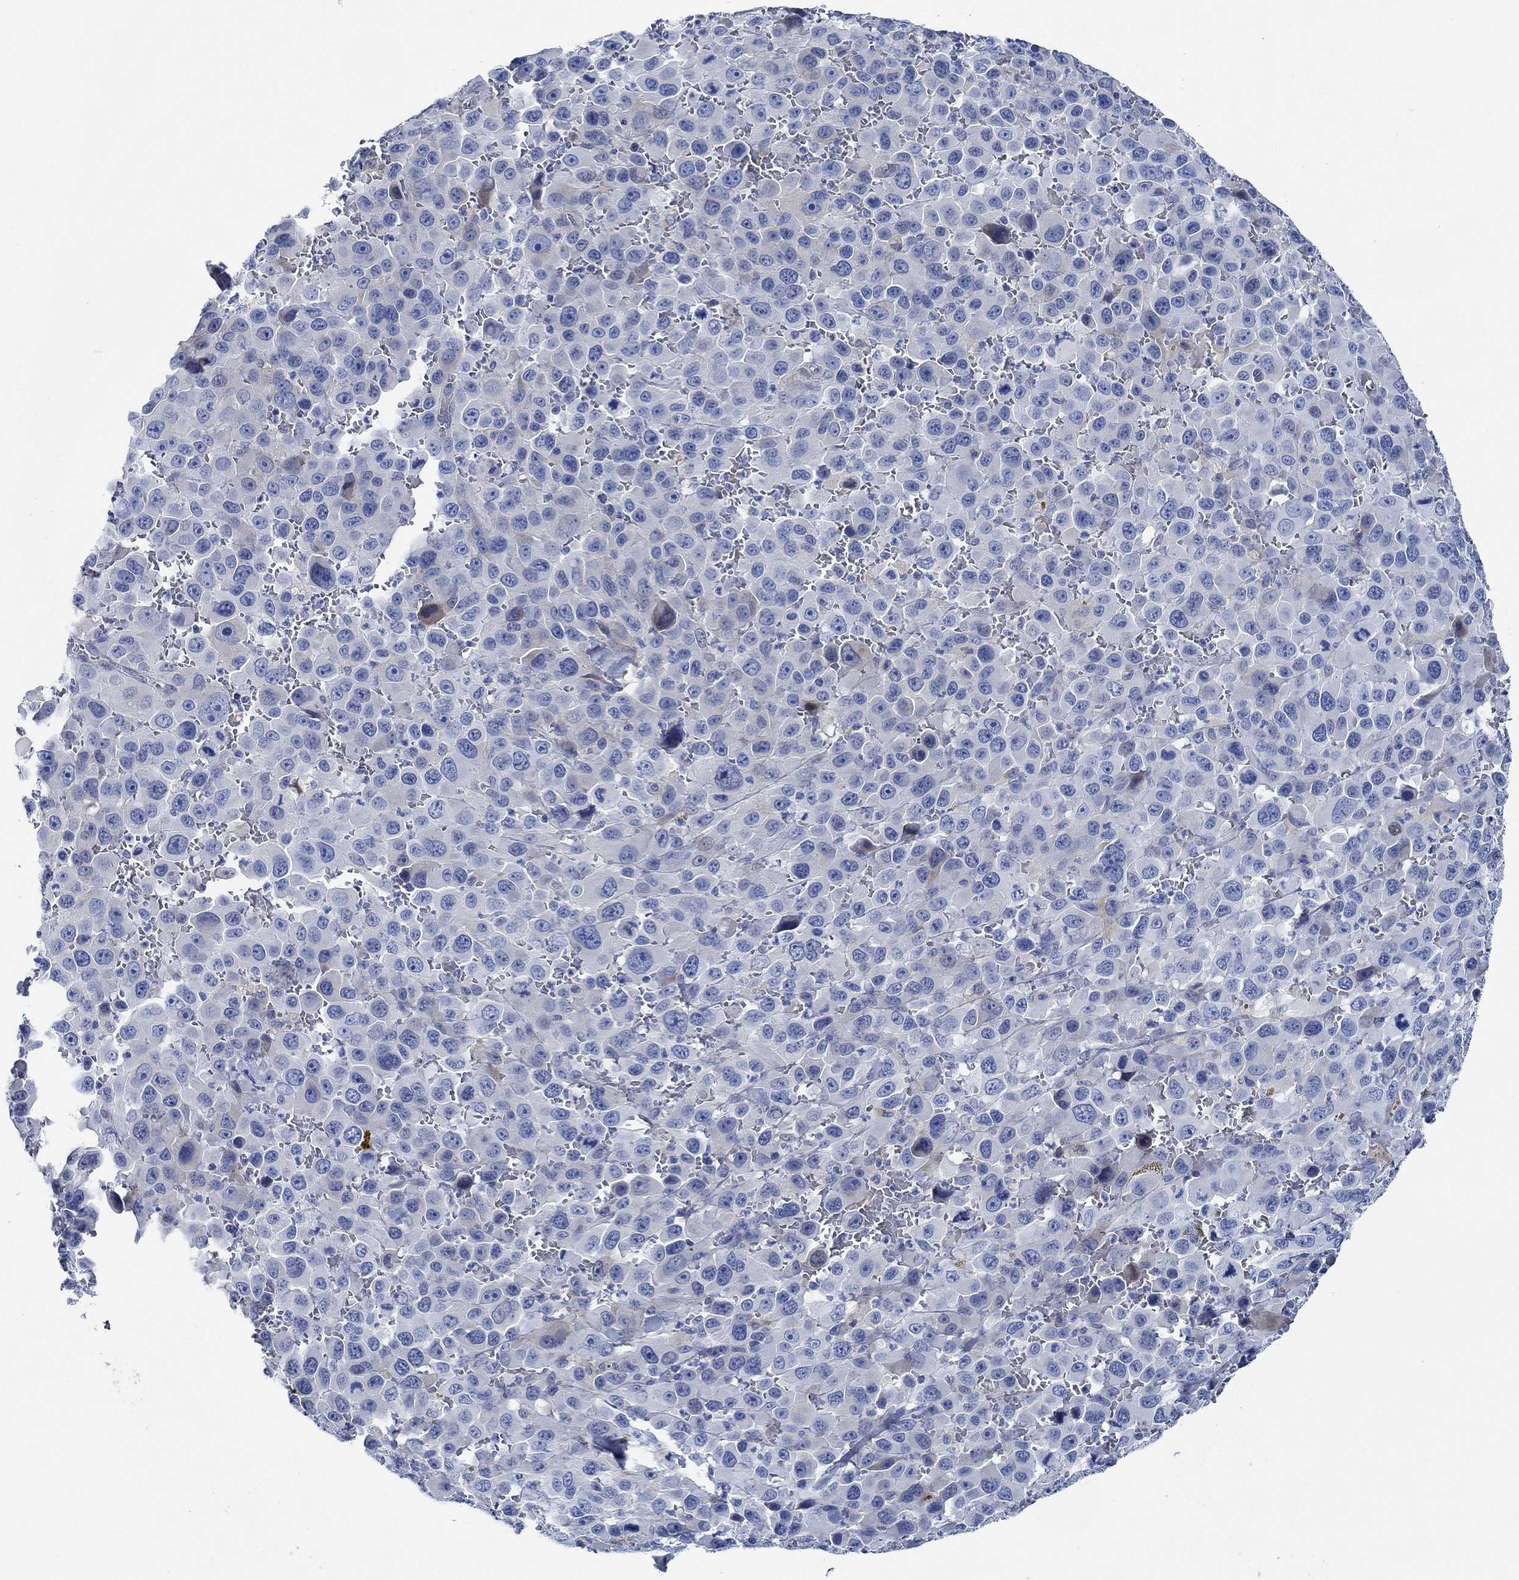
{"staining": {"intensity": "negative", "quantity": "none", "location": "none"}, "tissue": "melanoma", "cell_type": "Tumor cells", "image_type": "cancer", "snomed": [{"axis": "morphology", "description": "Malignant melanoma, NOS"}, {"axis": "topography", "description": "Skin"}], "caption": "Immunohistochemistry of malignant melanoma reveals no positivity in tumor cells. (Brightfield microscopy of DAB IHC at high magnification).", "gene": "SVEP1", "patient": {"sex": "female", "age": 91}}